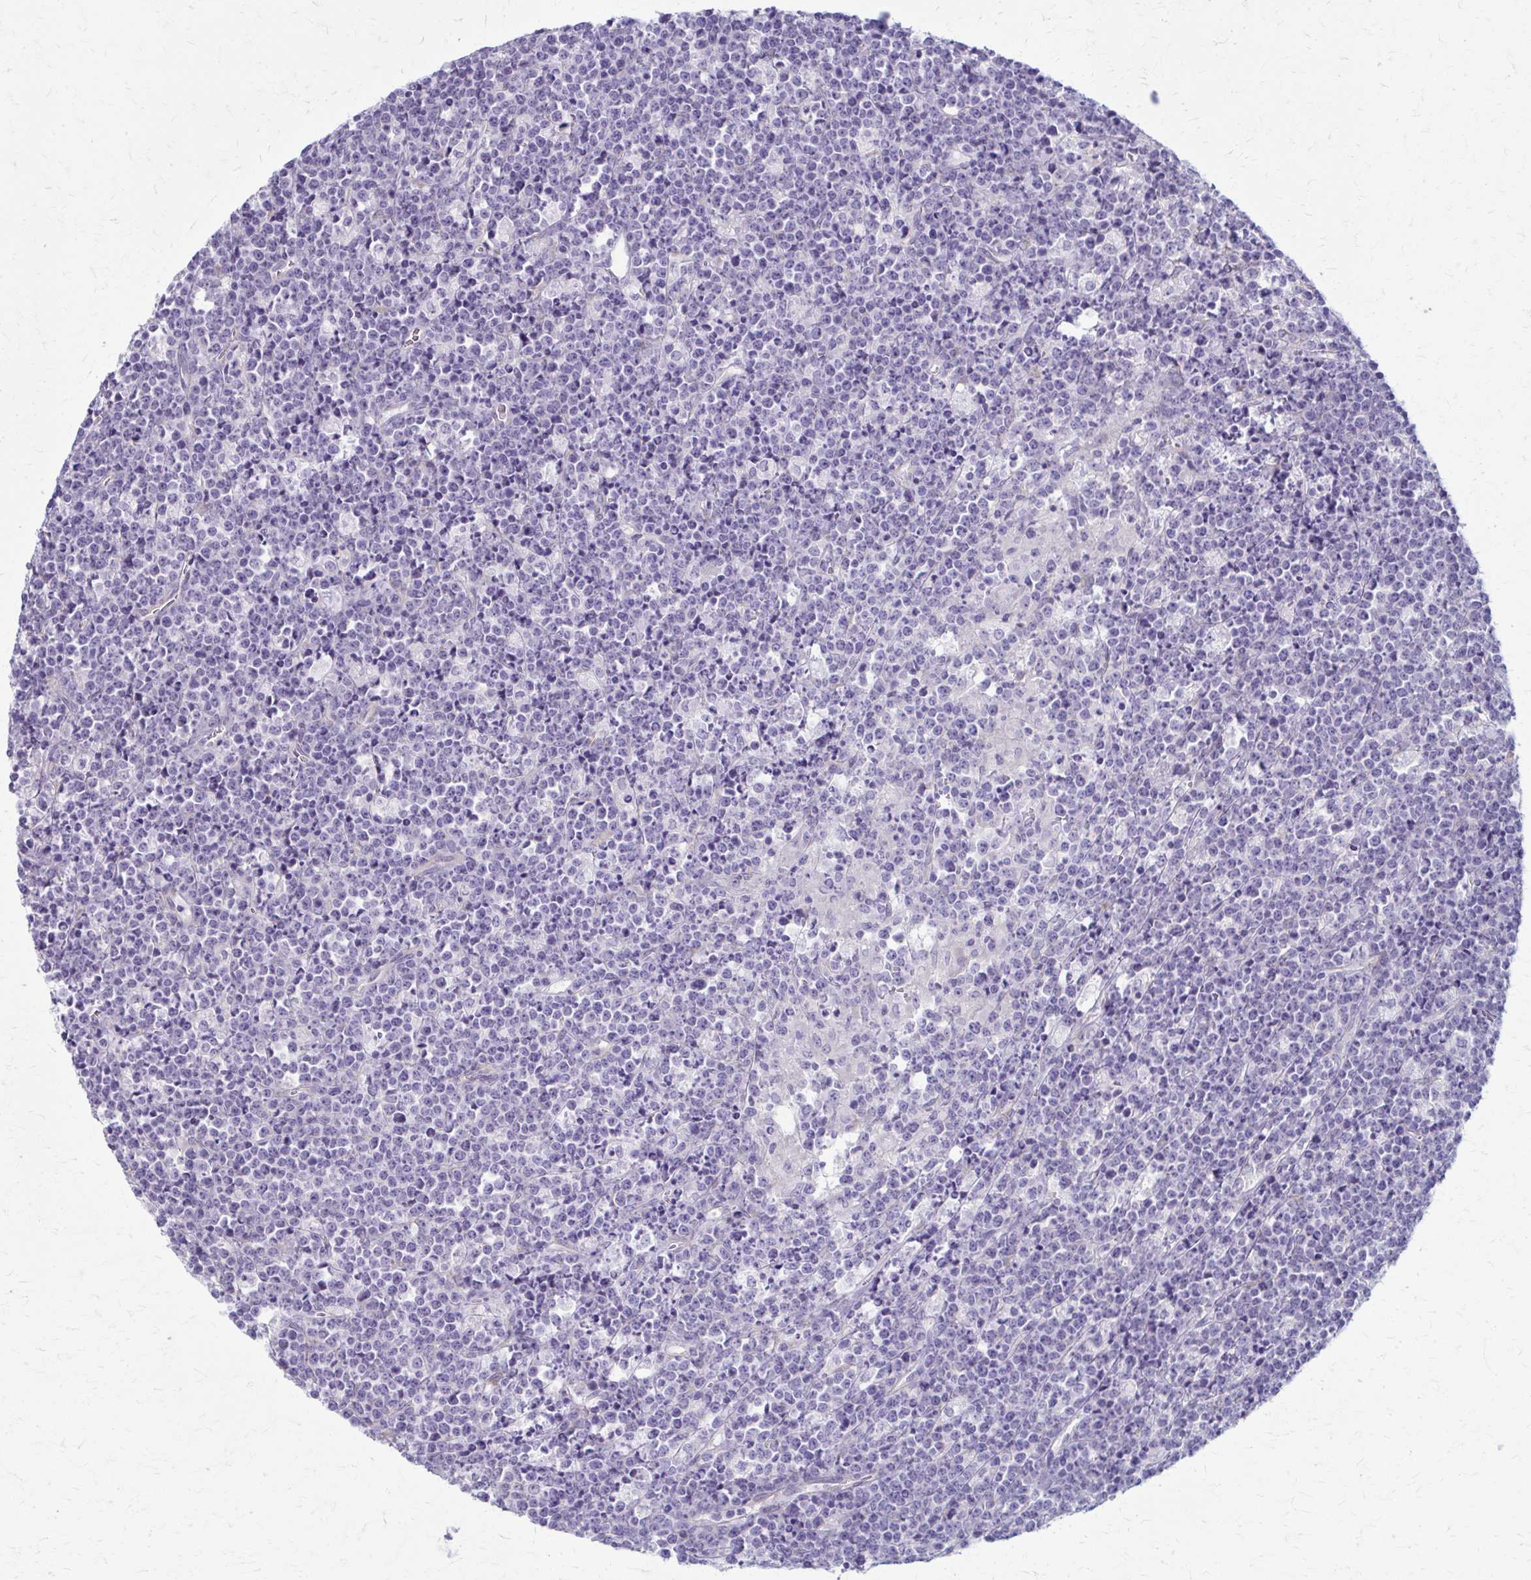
{"staining": {"intensity": "negative", "quantity": "none", "location": "none"}, "tissue": "lymphoma", "cell_type": "Tumor cells", "image_type": "cancer", "snomed": [{"axis": "morphology", "description": "Malignant lymphoma, non-Hodgkin's type, High grade"}, {"axis": "topography", "description": "Ovary"}], "caption": "Immunohistochemical staining of human lymphoma reveals no significant positivity in tumor cells. (Brightfield microscopy of DAB (3,3'-diaminobenzidine) immunohistochemistry at high magnification).", "gene": "PRKRA", "patient": {"sex": "female", "age": 56}}